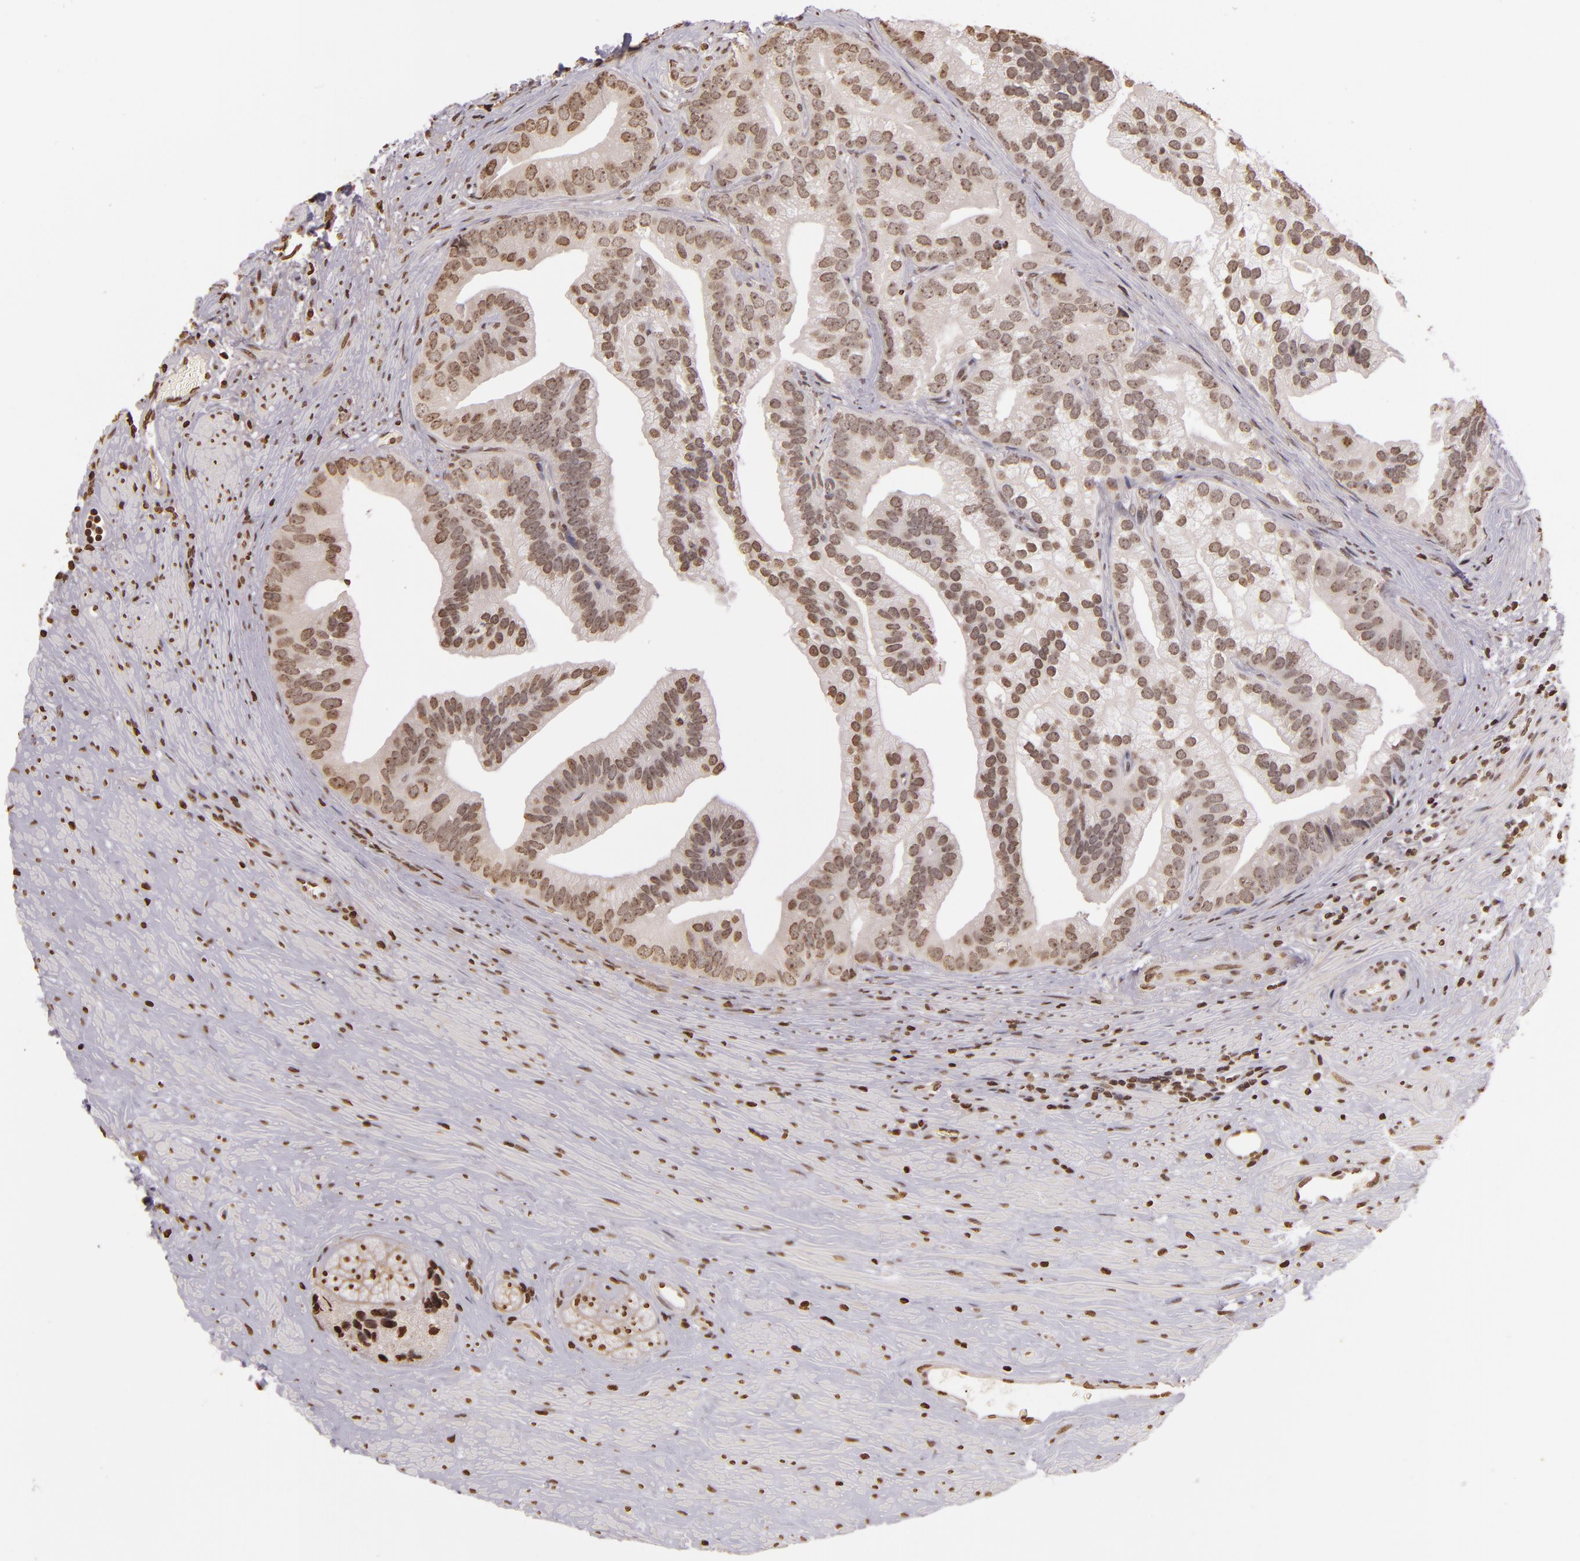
{"staining": {"intensity": "moderate", "quantity": ">75%", "location": "nuclear"}, "tissue": "prostate cancer", "cell_type": "Tumor cells", "image_type": "cancer", "snomed": [{"axis": "morphology", "description": "Adenocarcinoma, Low grade"}, {"axis": "topography", "description": "Prostate"}], "caption": "There is medium levels of moderate nuclear expression in tumor cells of prostate cancer (low-grade adenocarcinoma), as demonstrated by immunohistochemical staining (brown color).", "gene": "THRB", "patient": {"sex": "male", "age": 71}}